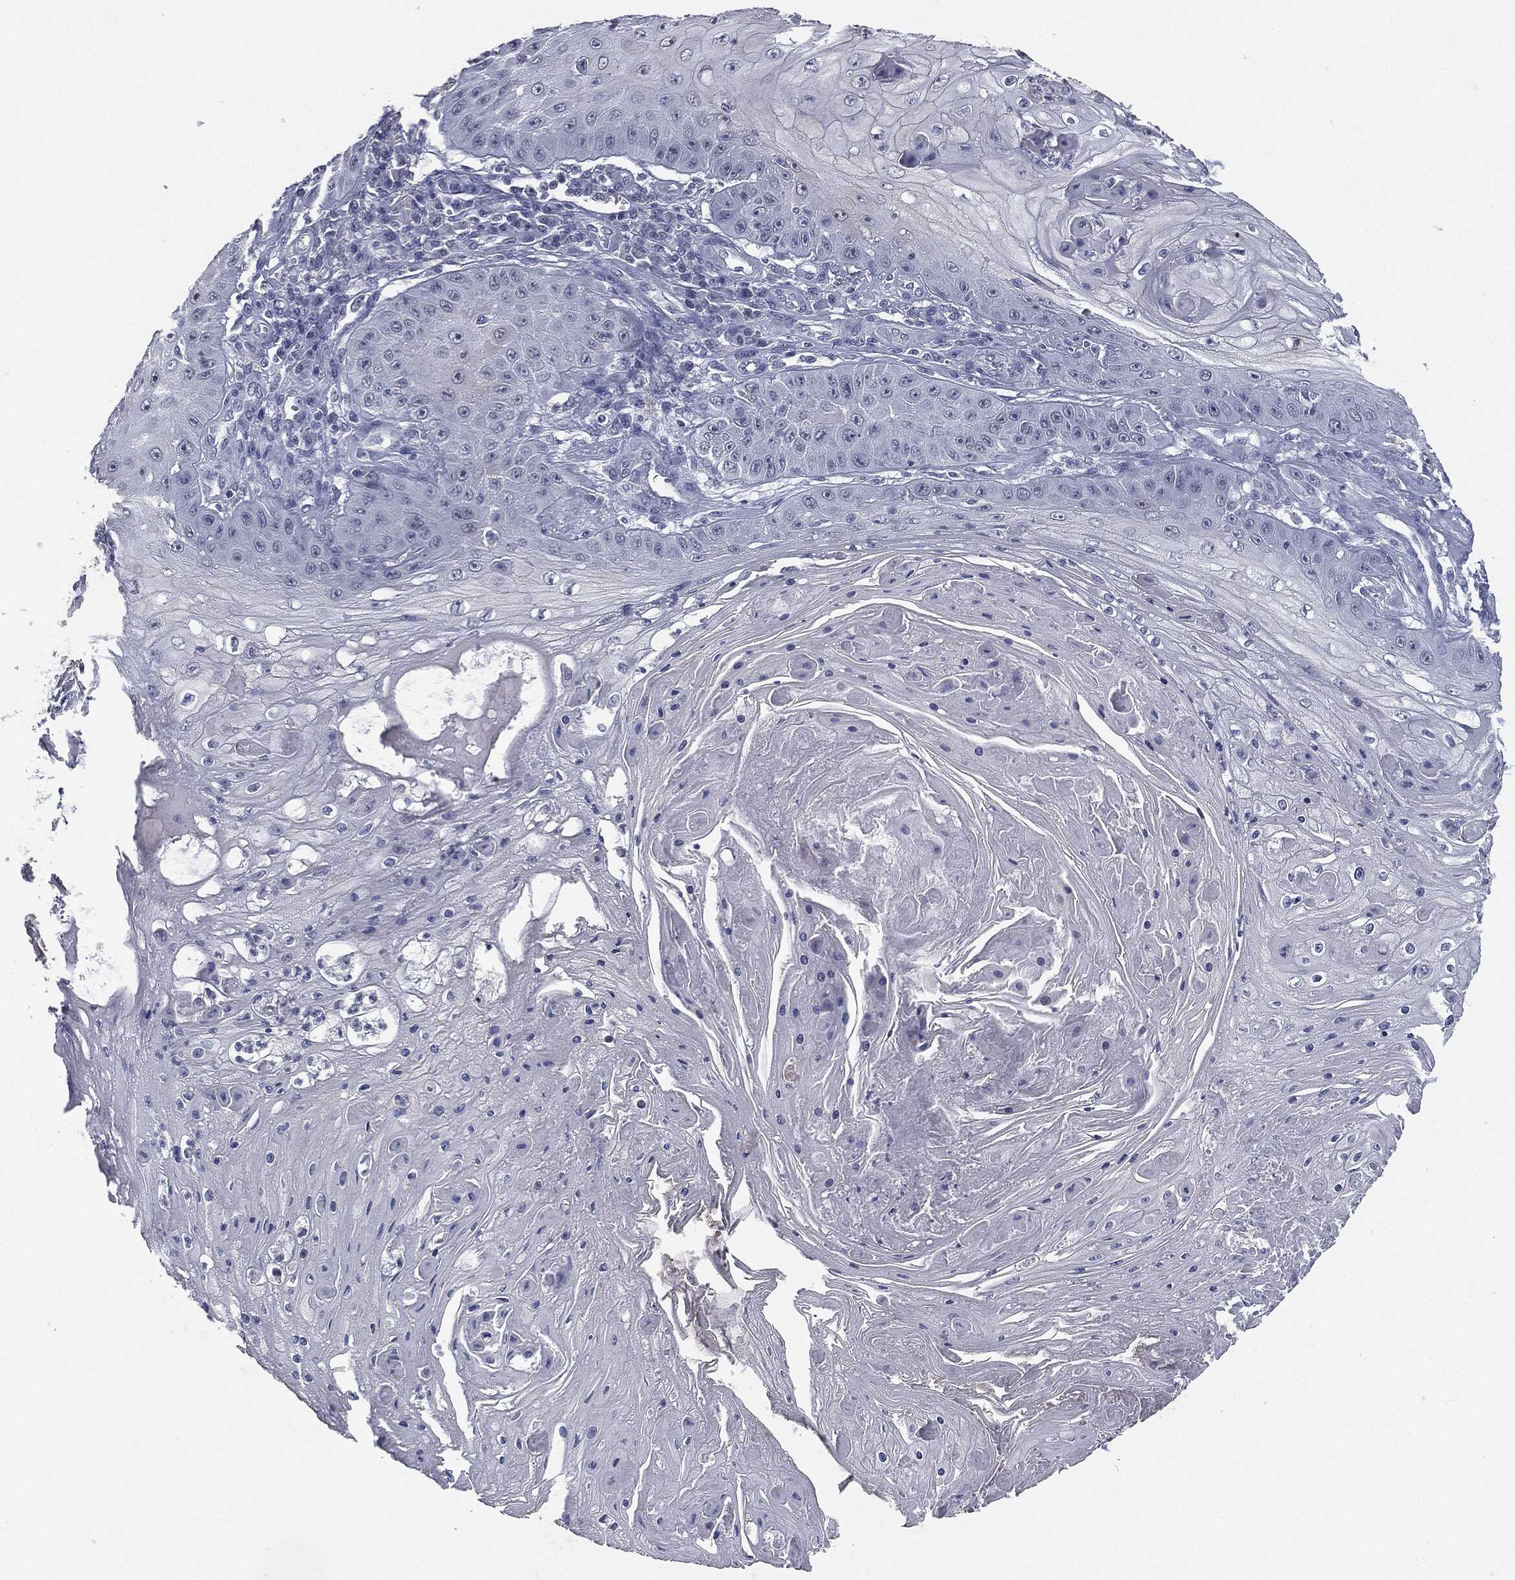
{"staining": {"intensity": "negative", "quantity": "none", "location": "none"}, "tissue": "skin cancer", "cell_type": "Tumor cells", "image_type": "cancer", "snomed": [{"axis": "morphology", "description": "Squamous cell carcinoma, NOS"}, {"axis": "topography", "description": "Skin"}], "caption": "Immunohistochemistry (IHC) photomicrograph of human skin cancer (squamous cell carcinoma) stained for a protein (brown), which displays no positivity in tumor cells.", "gene": "SLC2A2", "patient": {"sex": "male", "age": 70}}